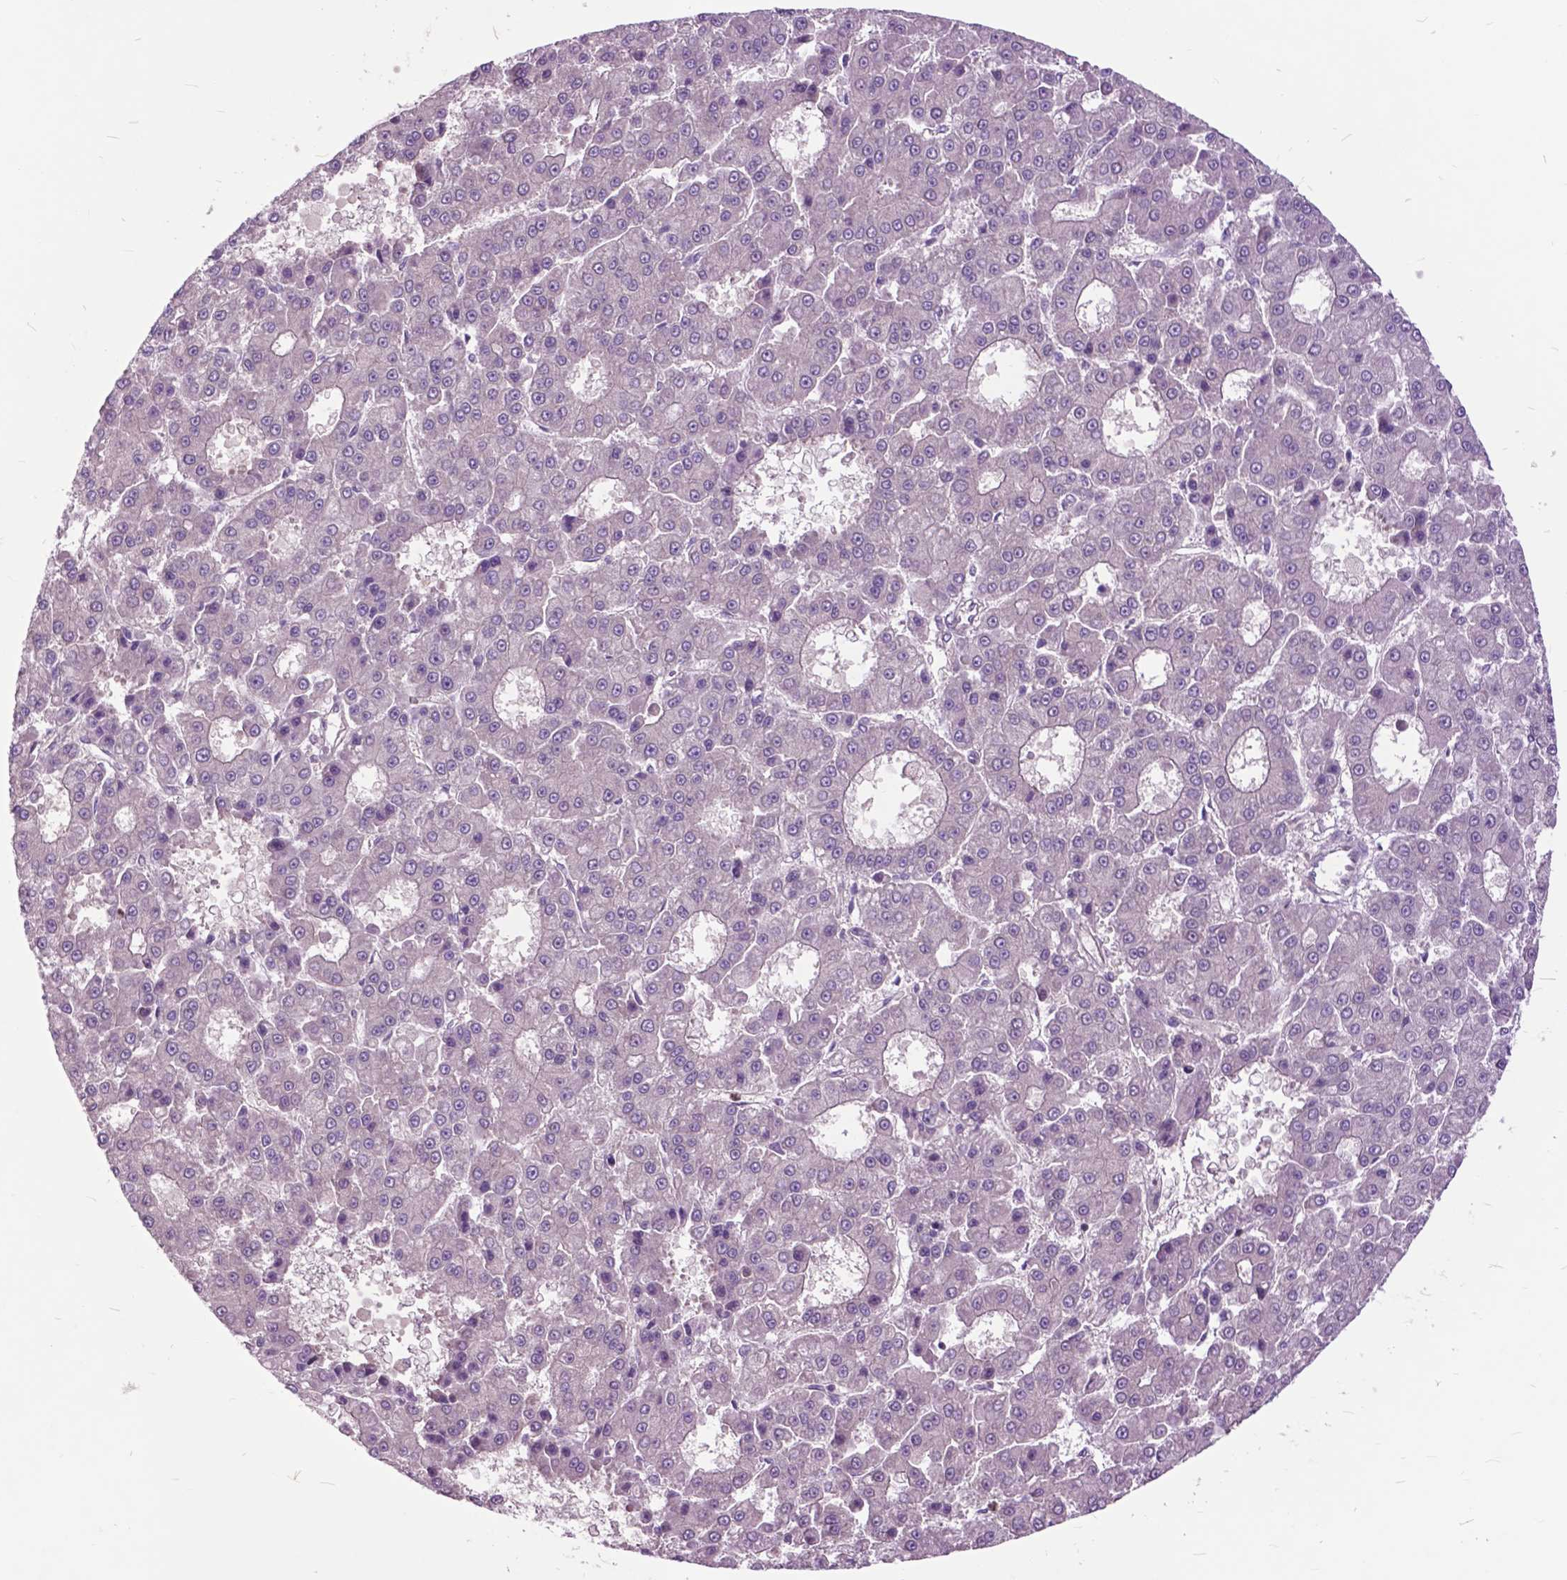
{"staining": {"intensity": "negative", "quantity": "none", "location": "none"}, "tissue": "liver cancer", "cell_type": "Tumor cells", "image_type": "cancer", "snomed": [{"axis": "morphology", "description": "Carcinoma, Hepatocellular, NOS"}, {"axis": "topography", "description": "Liver"}], "caption": "Liver hepatocellular carcinoma was stained to show a protein in brown. There is no significant staining in tumor cells.", "gene": "ARAF", "patient": {"sex": "male", "age": 70}}